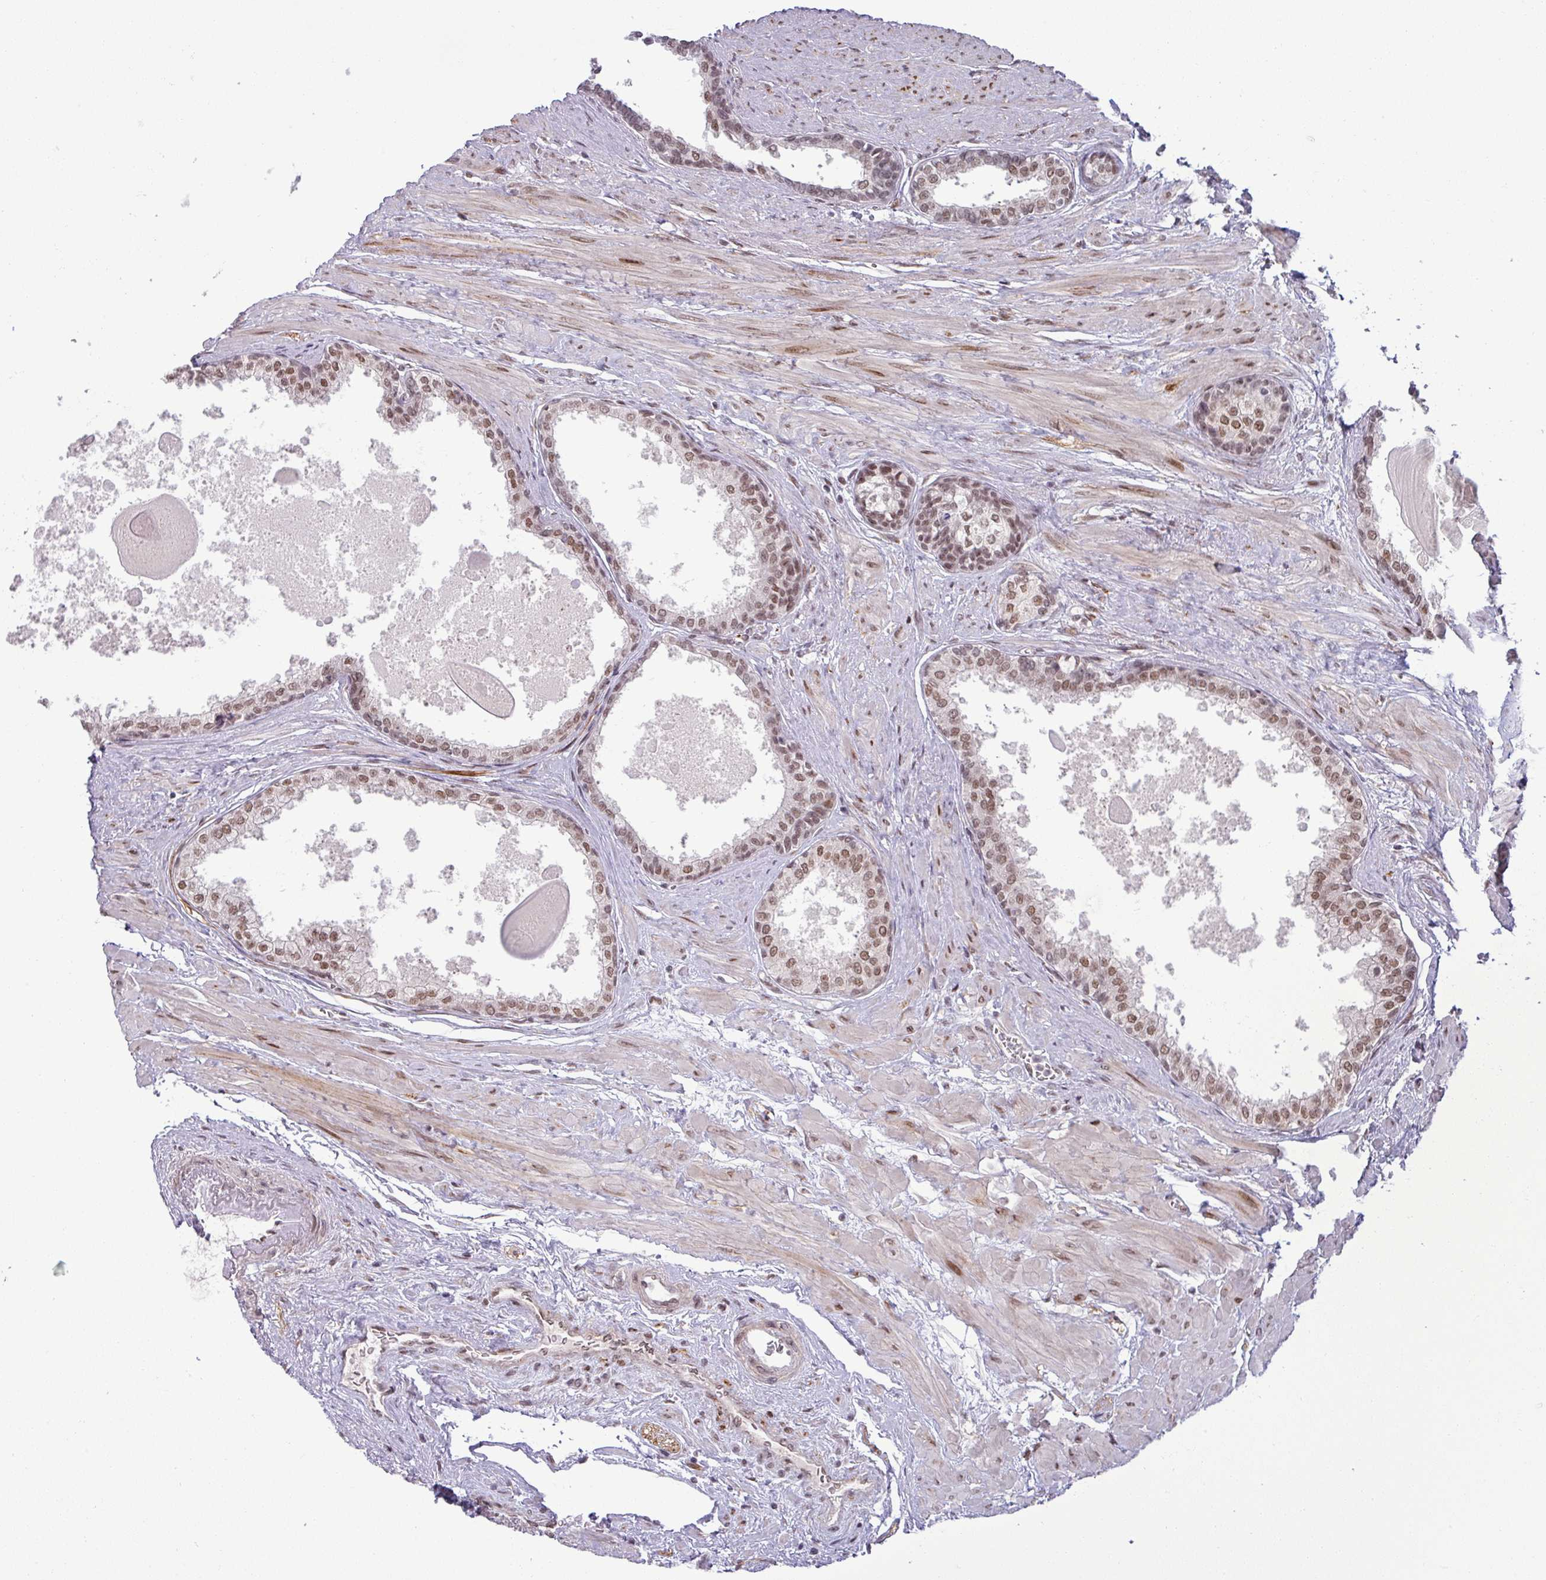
{"staining": {"intensity": "moderate", "quantity": ">75%", "location": "nuclear"}, "tissue": "prostate", "cell_type": "Glandular cells", "image_type": "normal", "snomed": [{"axis": "morphology", "description": "Normal tissue, NOS"}, {"axis": "topography", "description": "Prostate"}], "caption": "High-magnification brightfield microscopy of benign prostate stained with DAB (3,3'-diaminobenzidine) (brown) and counterstained with hematoxylin (blue). glandular cells exhibit moderate nuclear expression is appreciated in approximately>75% of cells.", "gene": "PTPN20", "patient": {"sex": "male", "age": 57}}